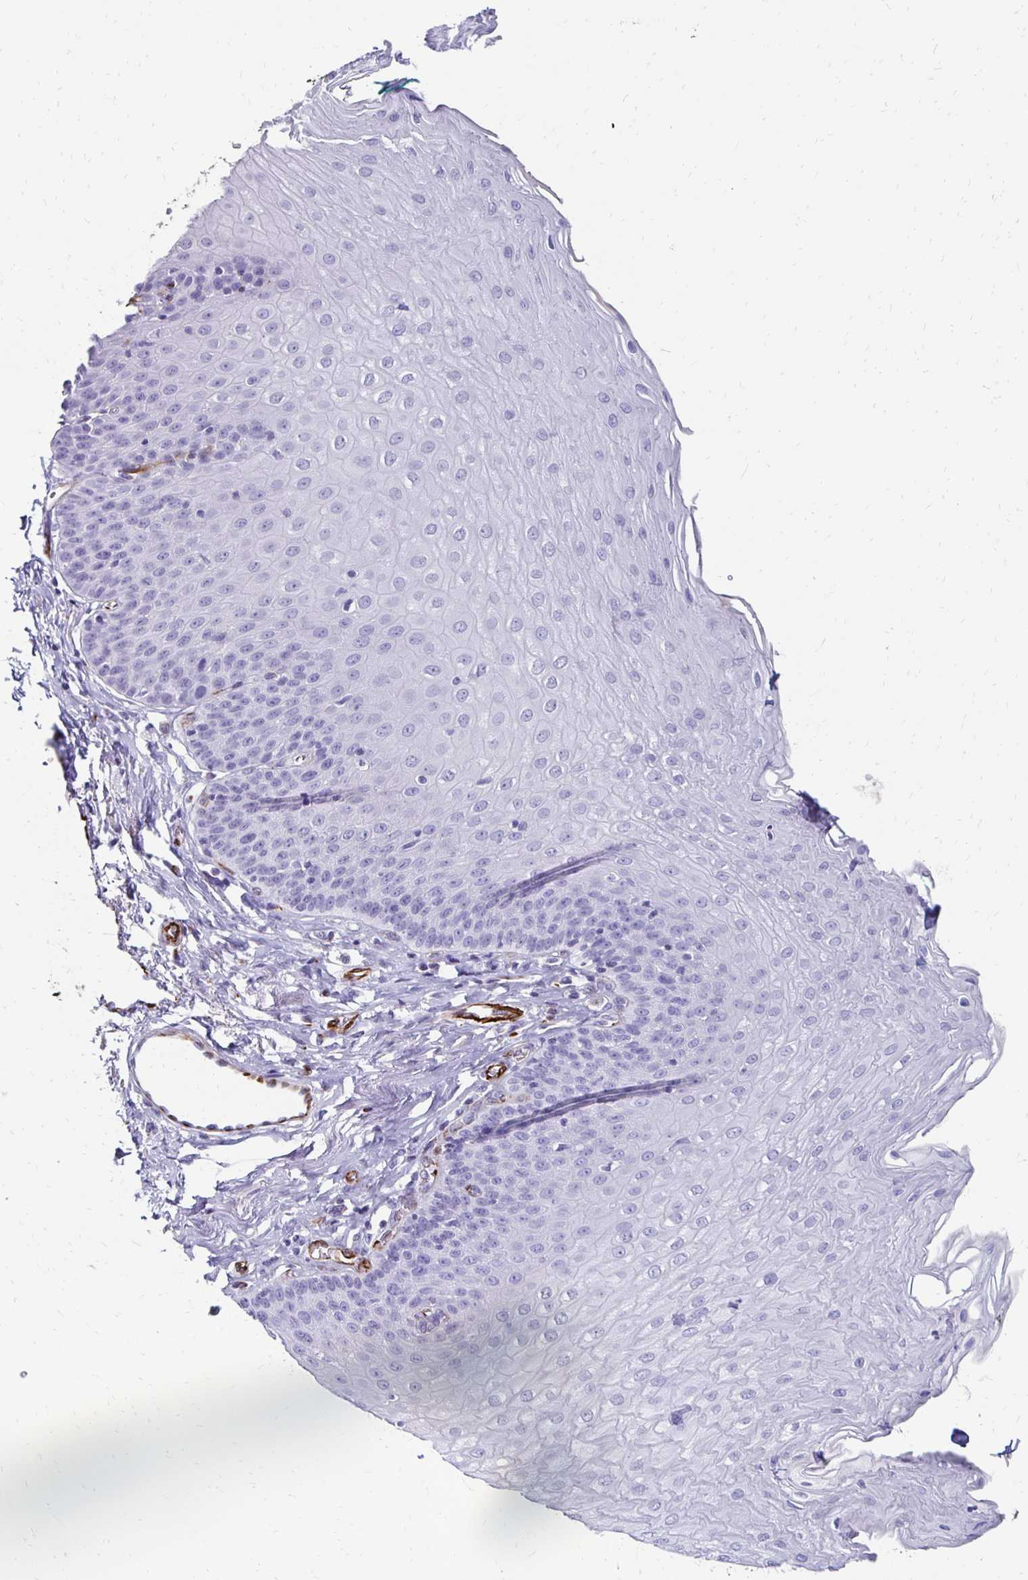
{"staining": {"intensity": "negative", "quantity": "none", "location": "none"}, "tissue": "esophagus", "cell_type": "Squamous epithelial cells", "image_type": "normal", "snomed": [{"axis": "morphology", "description": "Normal tissue, NOS"}, {"axis": "topography", "description": "Esophagus"}], "caption": "Human esophagus stained for a protein using IHC displays no expression in squamous epithelial cells.", "gene": "TMEM54", "patient": {"sex": "female", "age": 81}}